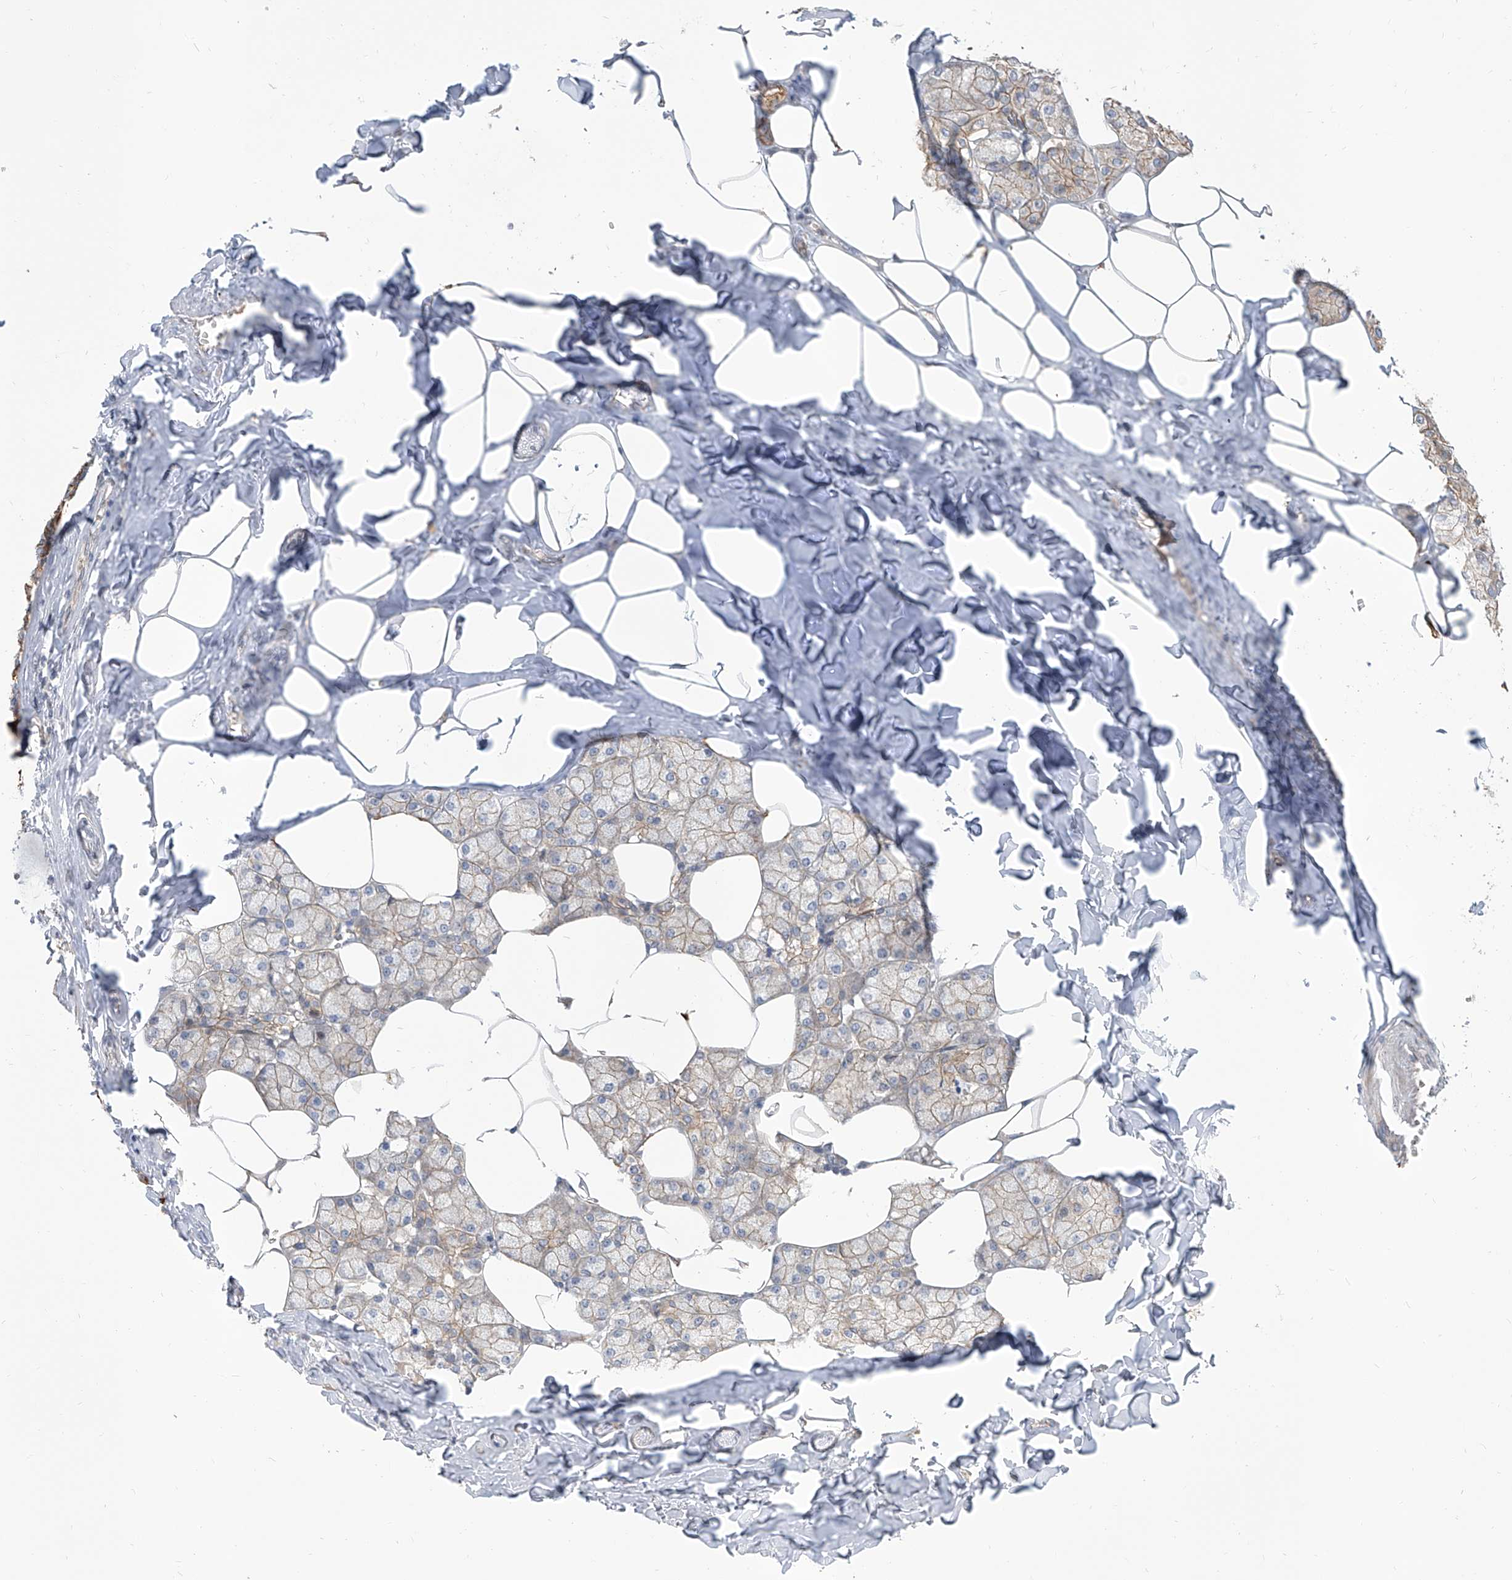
{"staining": {"intensity": "moderate", "quantity": ">75%", "location": "cytoplasmic/membranous"}, "tissue": "salivary gland", "cell_type": "Glandular cells", "image_type": "normal", "snomed": [{"axis": "morphology", "description": "Normal tissue, NOS"}, {"axis": "topography", "description": "Salivary gland"}], "caption": "Moderate cytoplasmic/membranous expression for a protein is identified in approximately >75% of glandular cells of benign salivary gland using immunohistochemistry (IHC).", "gene": "LRRC1", "patient": {"sex": "male", "age": 62}}